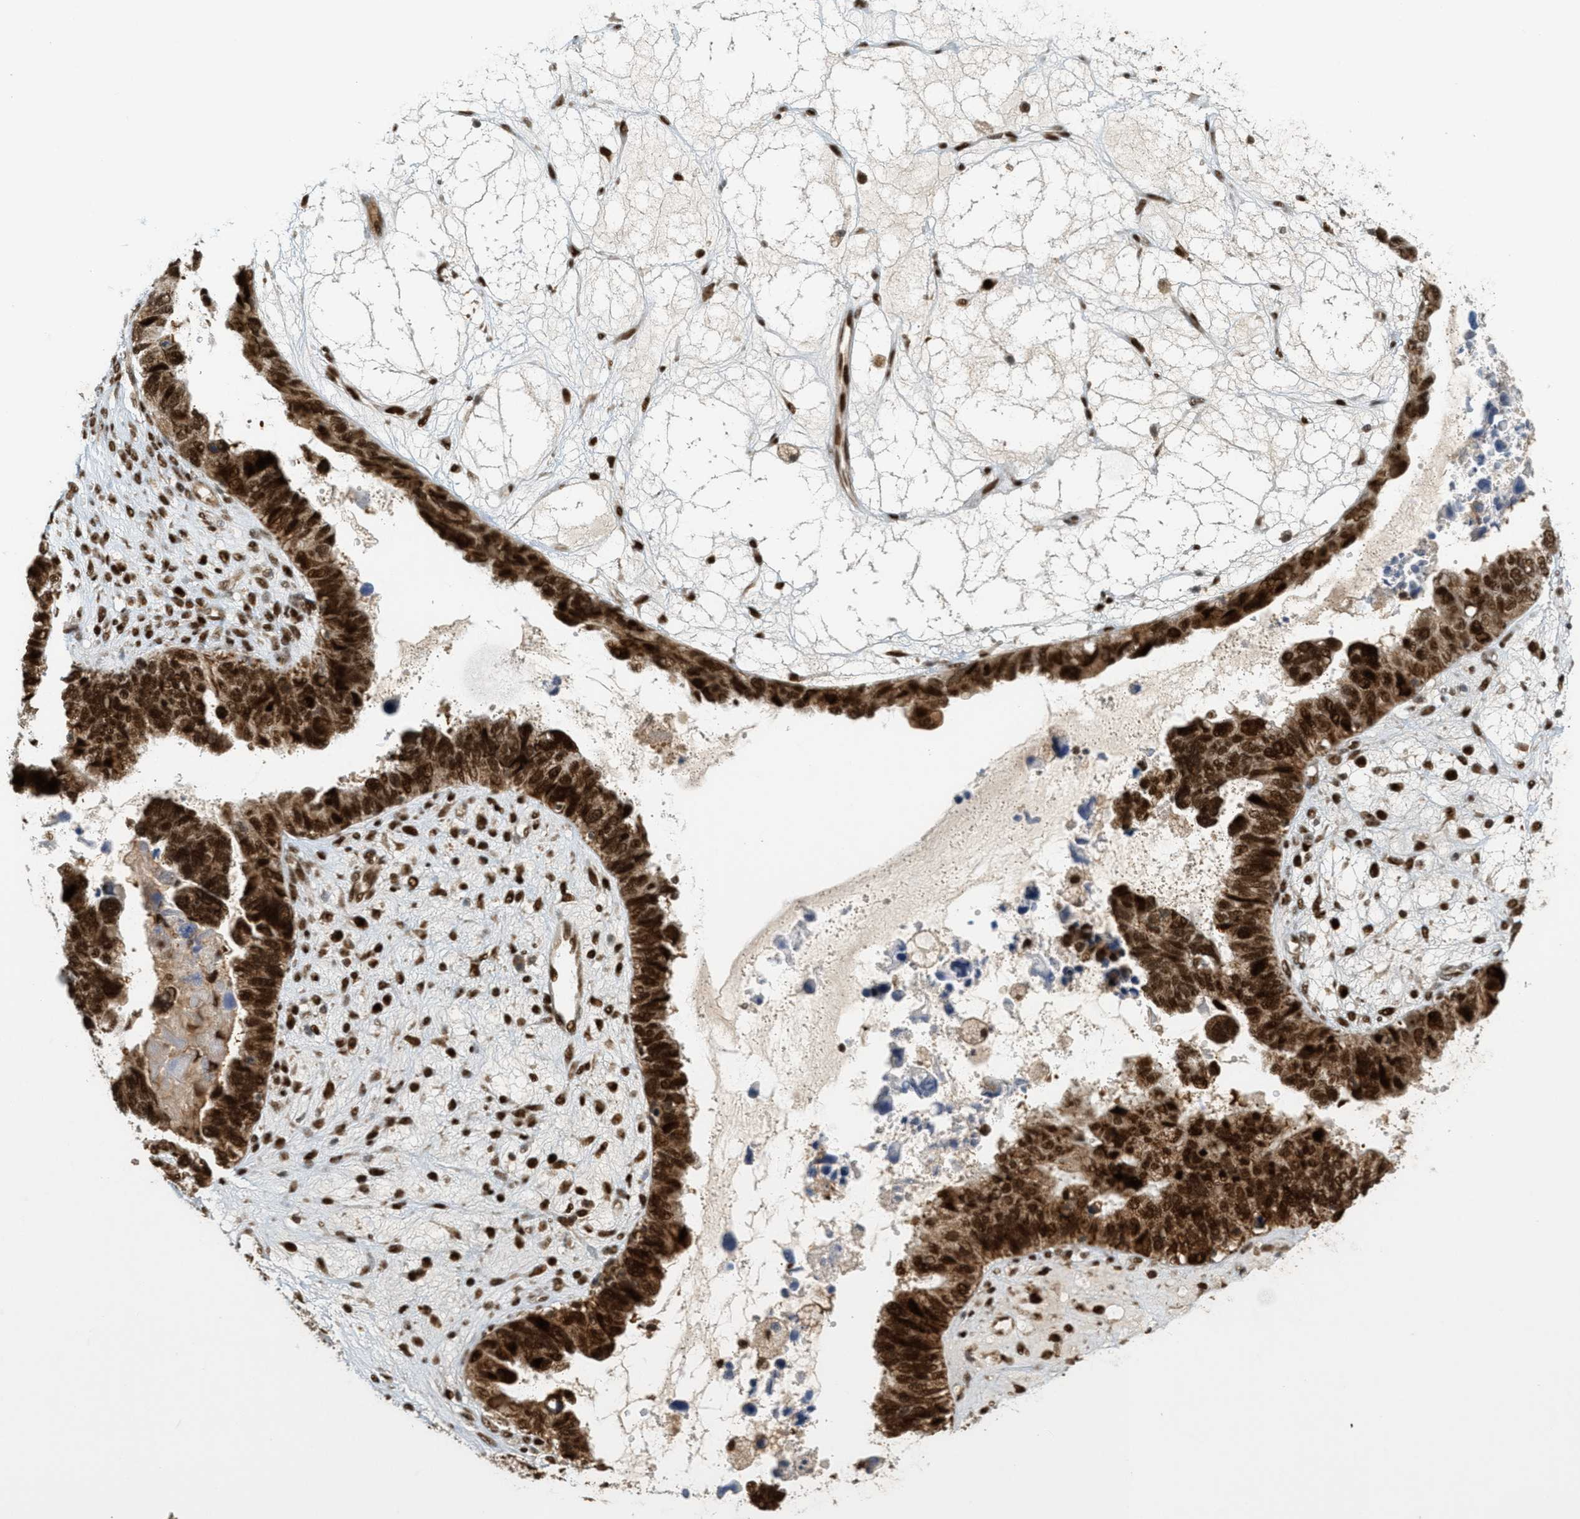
{"staining": {"intensity": "strong", "quantity": ">75%", "location": "cytoplasmic/membranous,nuclear"}, "tissue": "ovarian cancer", "cell_type": "Tumor cells", "image_type": "cancer", "snomed": [{"axis": "morphology", "description": "Cystadenocarcinoma, serous, NOS"}, {"axis": "topography", "description": "Ovary"}], "caption": "This micrograph exhibits IHC staining of human serous cystadenocarcinoma (ovarian), with high strong cytoplasmic/membranous and nuclear staining in approximately >75% of tumor cells.", "gene": "TLK1", "patient": {"sex": "female", "age": 79}}